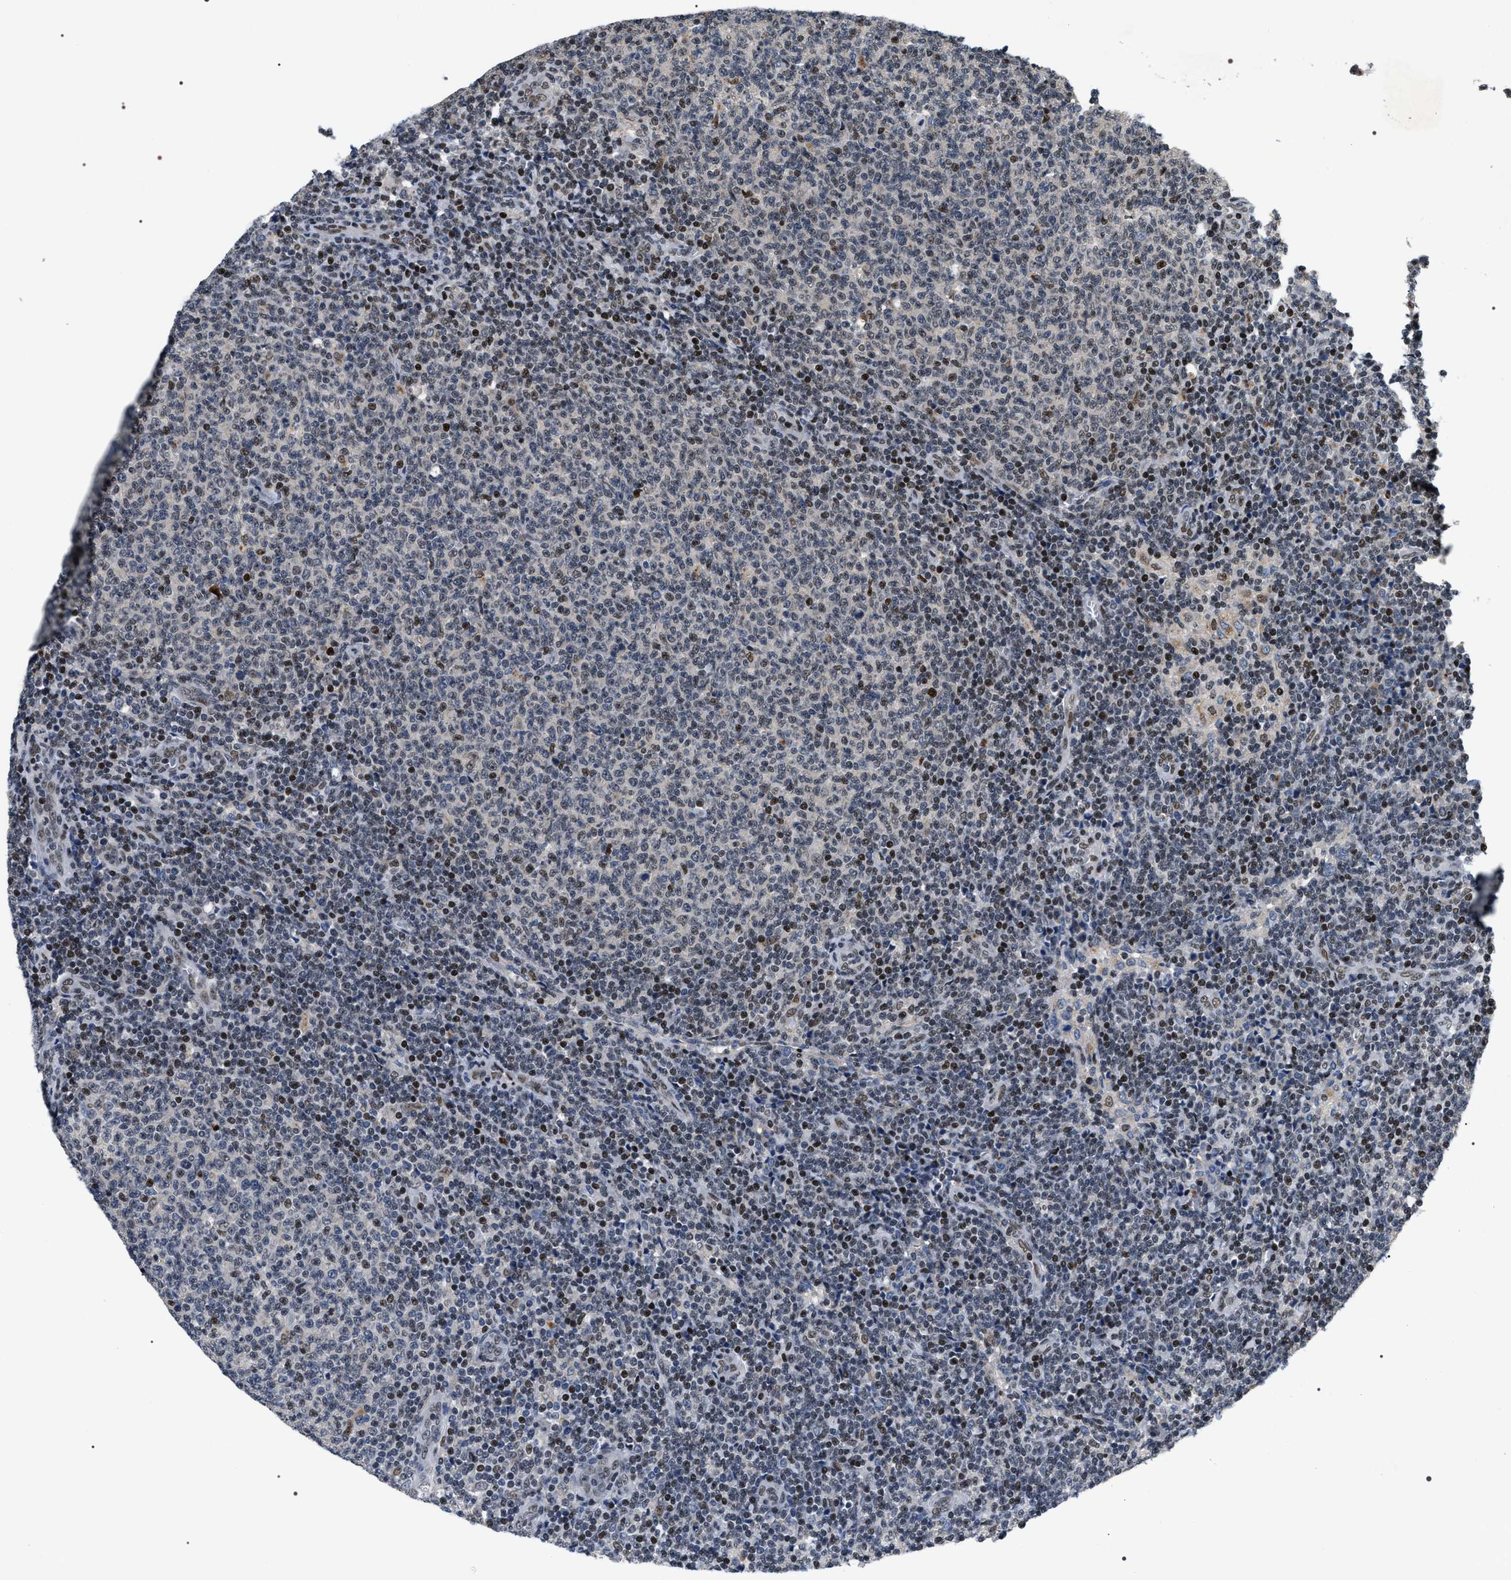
{"staining": {"intensity": "moderate", "quantity": "25%-75%", "location": "cytoplasmic/membranous,nuclear"}, "tissue": "lymphoma", "cell_type": "Tumor cells", "image_type": "cancer", "snomed": [{"axis": "morphology", "description": "Malignant lymphoma, non-Hodgkin's type, Low grade"}, {"axis": "topography", "description": "Lymph node"}], "caption": "Tumor cells display medium levels of moderate cytoplasmic/membranous and nuclear staining in approximately 25%-75% of cells in lymphoma.", "gene": "C7orf25", "patient": {"sex": "male", "age": 66}}